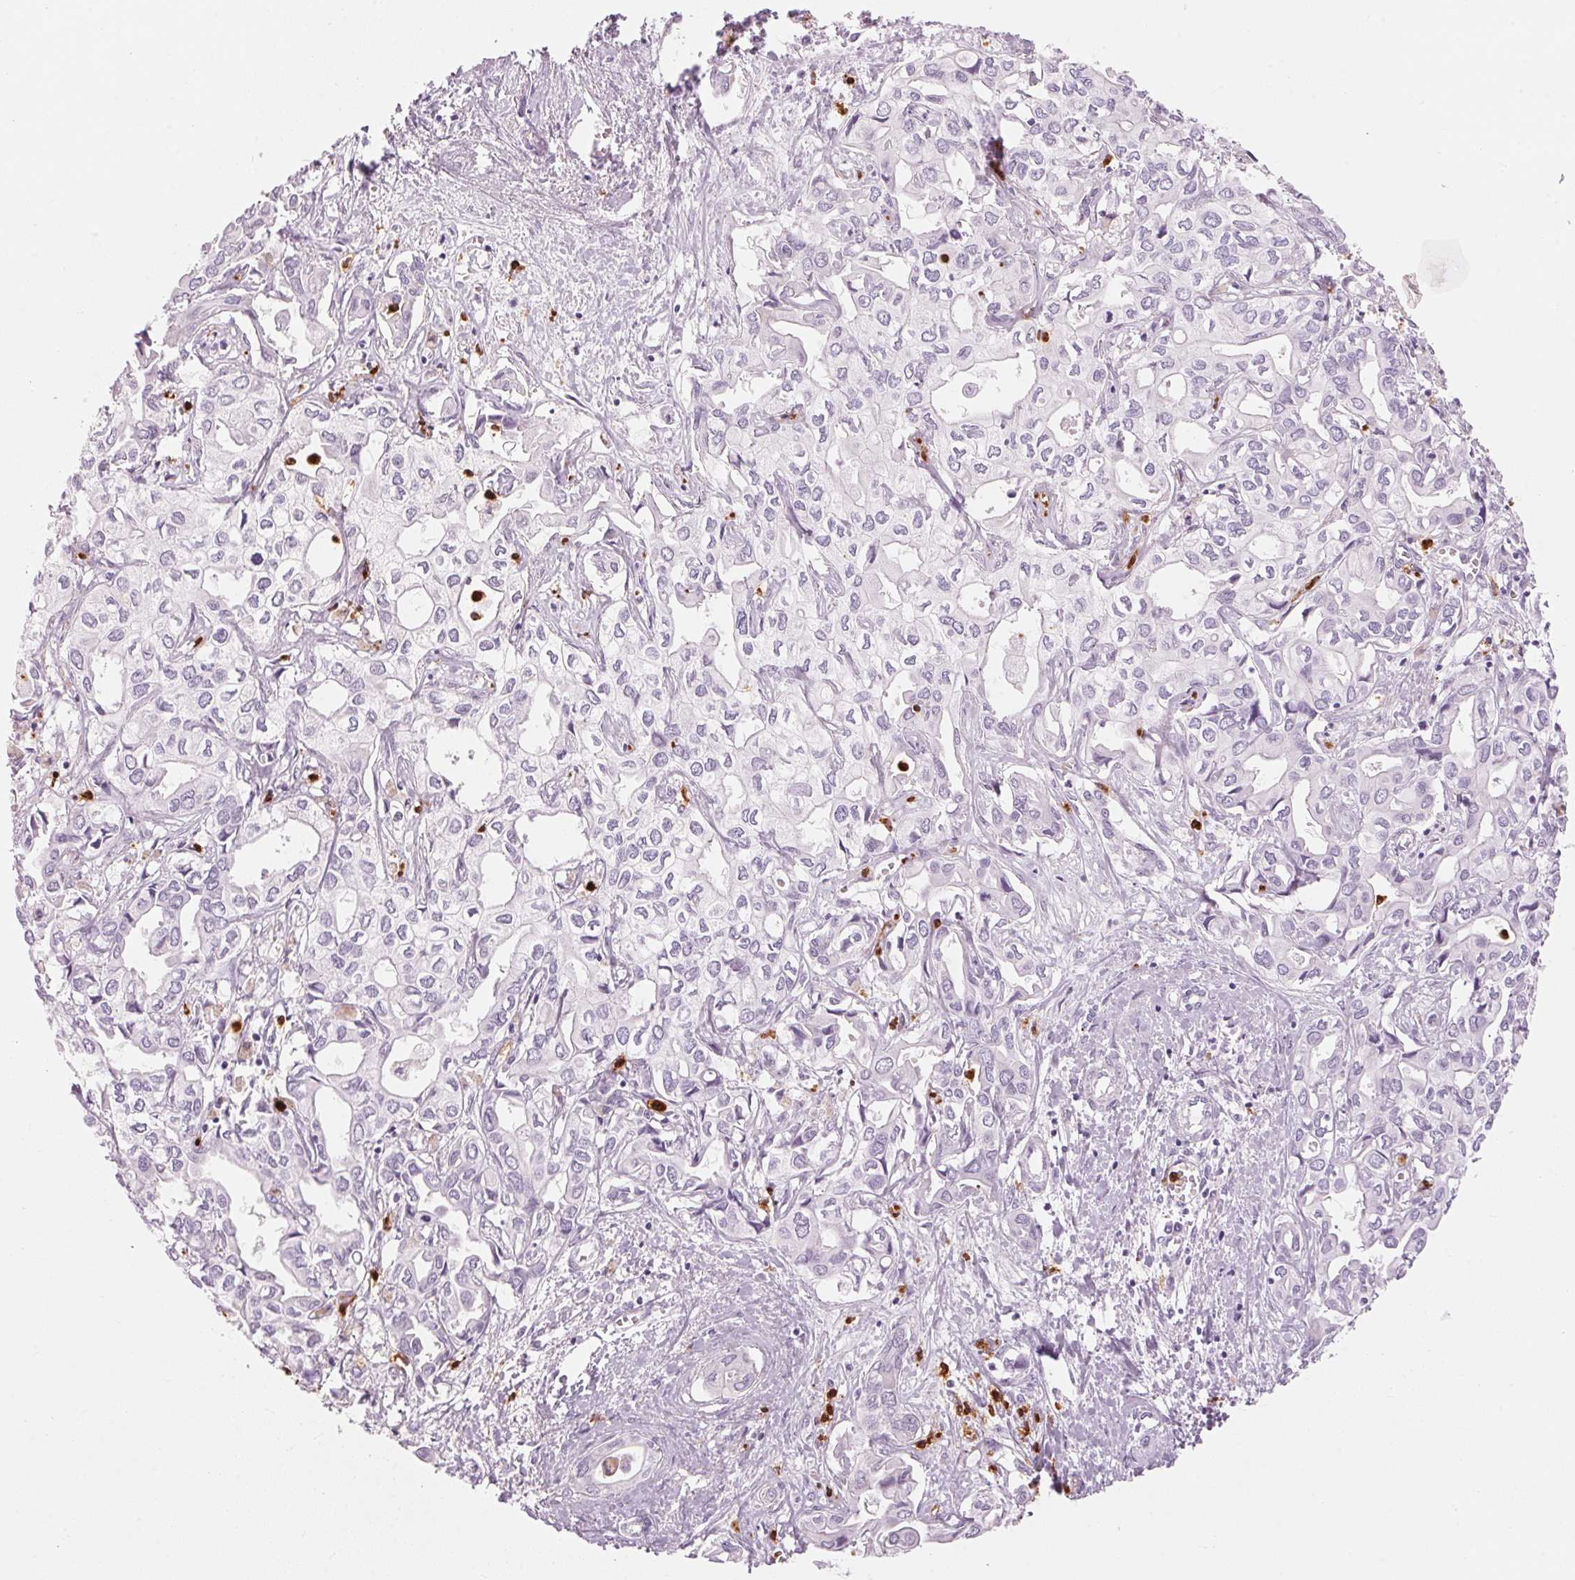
{"staining": {"intensity": "negative", "quantity": "none", "location": "none"}, "tissue": "liver cancer", "cell_type": "Tumor cells", "image_type": "cancer", "snomed": [{"axis": "morphology", "description": "Cholangiocarcinoma"}, {"axis": "topography", "description": "Liver"}], "caption": "This image is of cholangiocarcinoma (liver) stained with IHC to label a protein in brown with the nuclei are counter-stained blue. There is no staining in tumor cells.", "gene": "KLK7", "patient": {"sex": "female", "age": 64}}